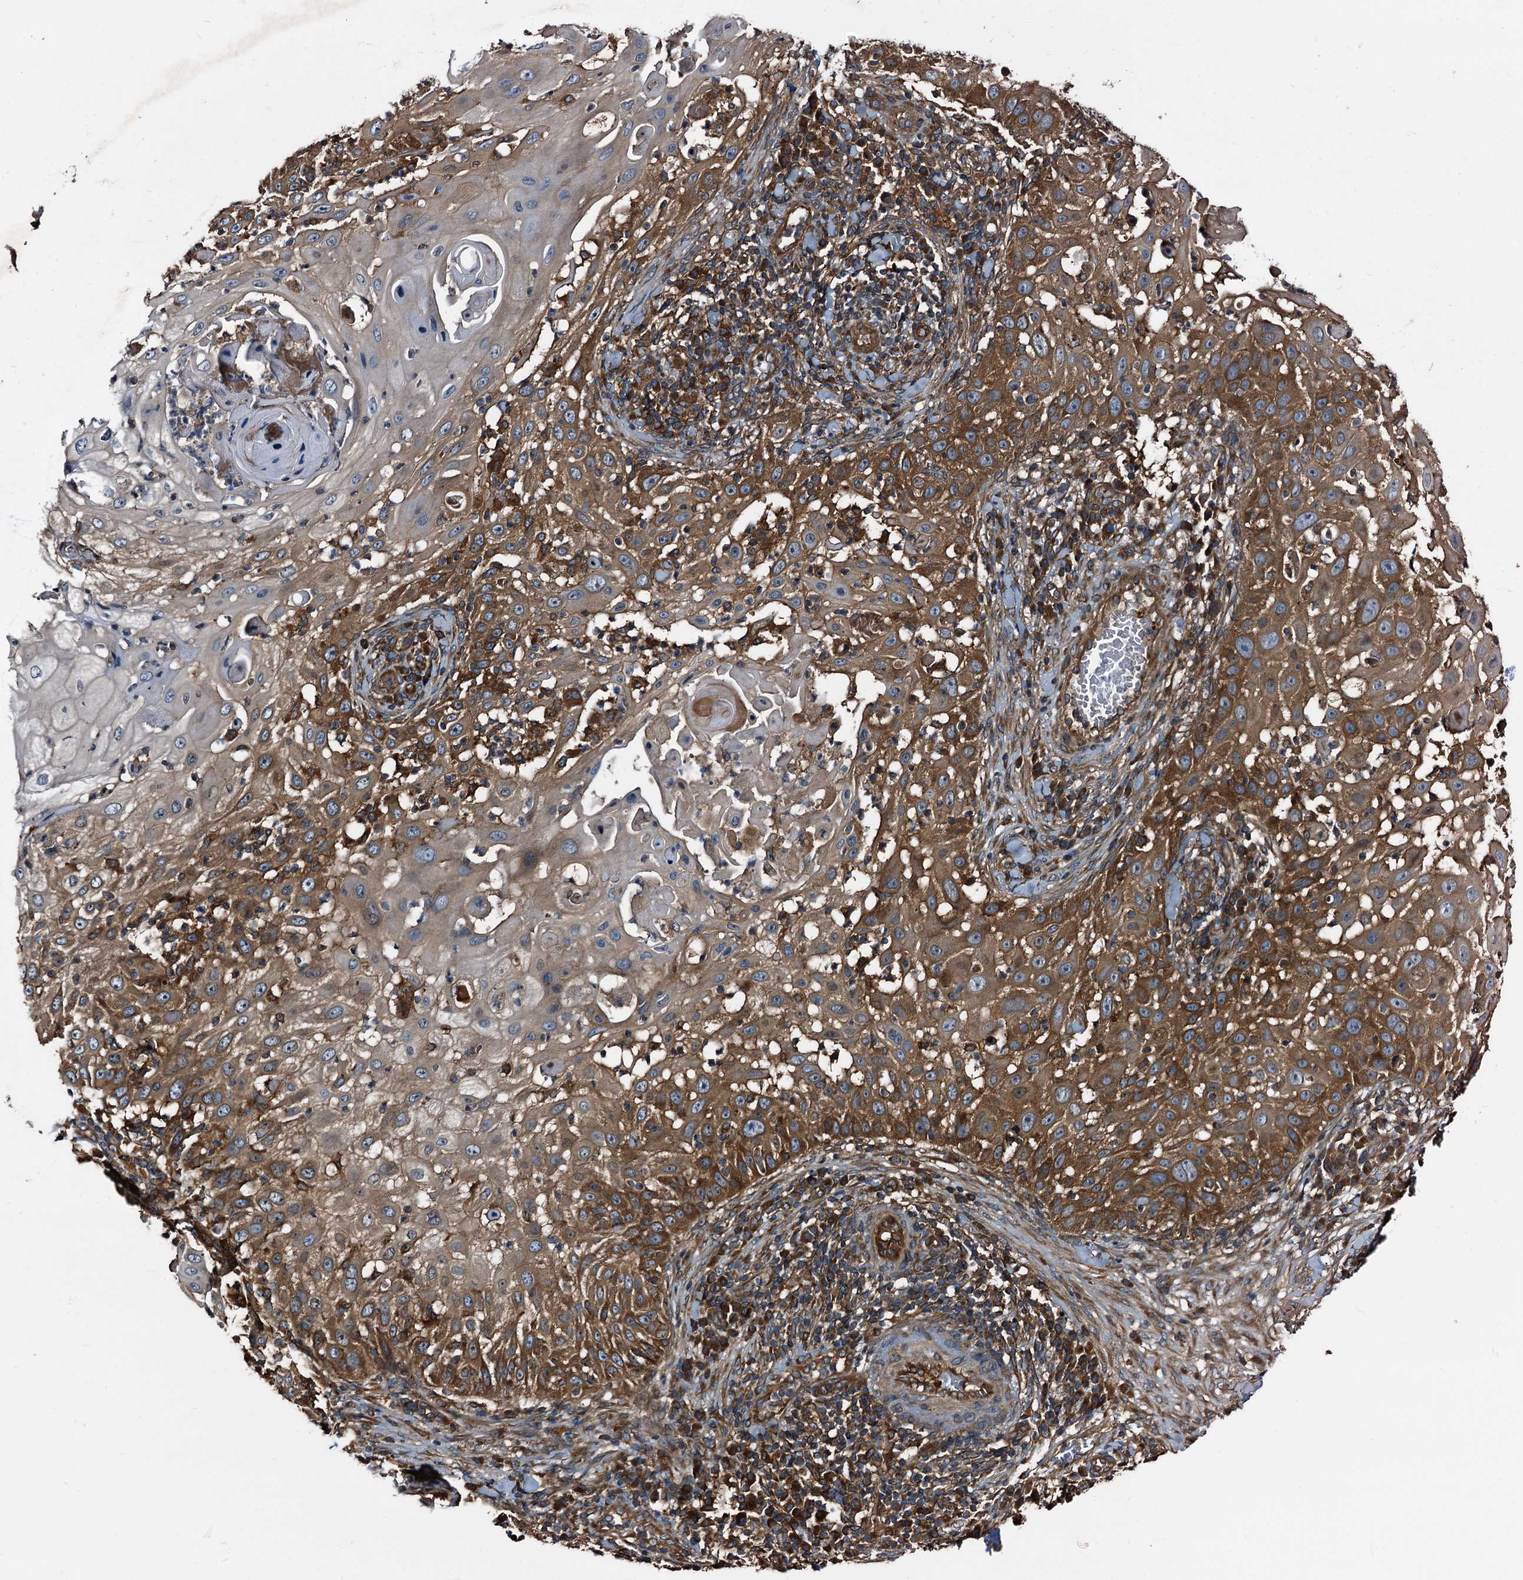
{"staining": {"intensity": "strong", "quantity": ">75%", "location": "cytoplasmic/membranous"}, "tissue": "skin cancer", "cell_type": "Tumor cells", "image_type": "cancer", "snomed": [{"axis": "morphology", "description": "Squamous cell carcinoma, NOS"}, {"axis": "topography", "description": "Skin"}], "caption": "An image showing strong cytoplasmic/membranous positivity in approximately >75% of tumor cells in skin cancer, as visualized by brown immunohistochemical staining.", "gene": "PEX5", "patient": {"sex": "female", "age": 44}}